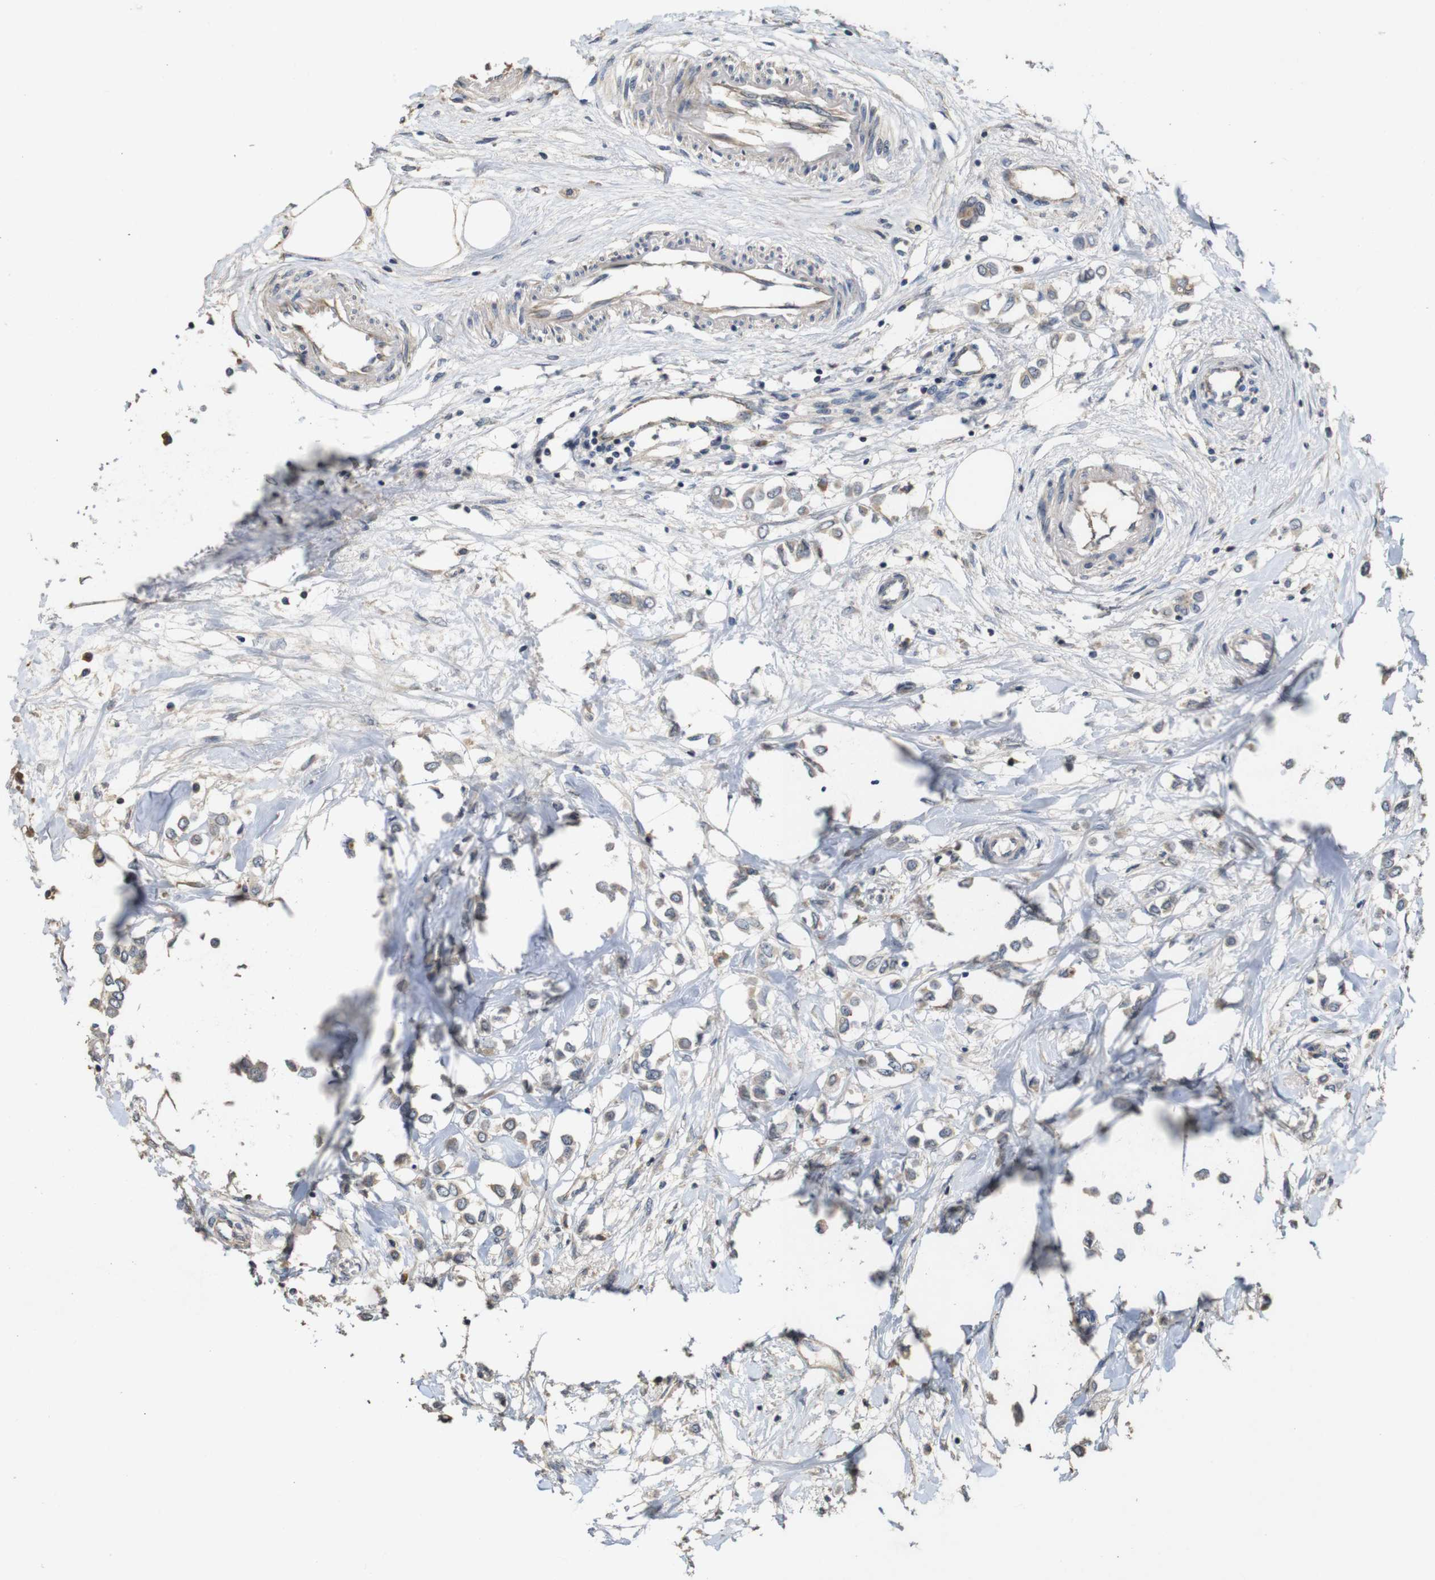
{"staining": {"intensity": "weak", "quantity": "25%-75%", "location": "cytoplasmic/membranous"}, "tissue": "breast cancer", "cell_type": "Tumor cells", "image_type": "cancer", "snomed": [{"axis": "morphology", "description": "Lobular carcinoma"}, {"axis": "topography", "description": "Breast"}], "caption": "An image of human breast cancer (lobular carcinoma) stained for a protein shows weak cytoplasmic/membranous brown staining in tumor cells.", "gene": "PCDHB10", "patient": {"sex": "female", "age": 51}}